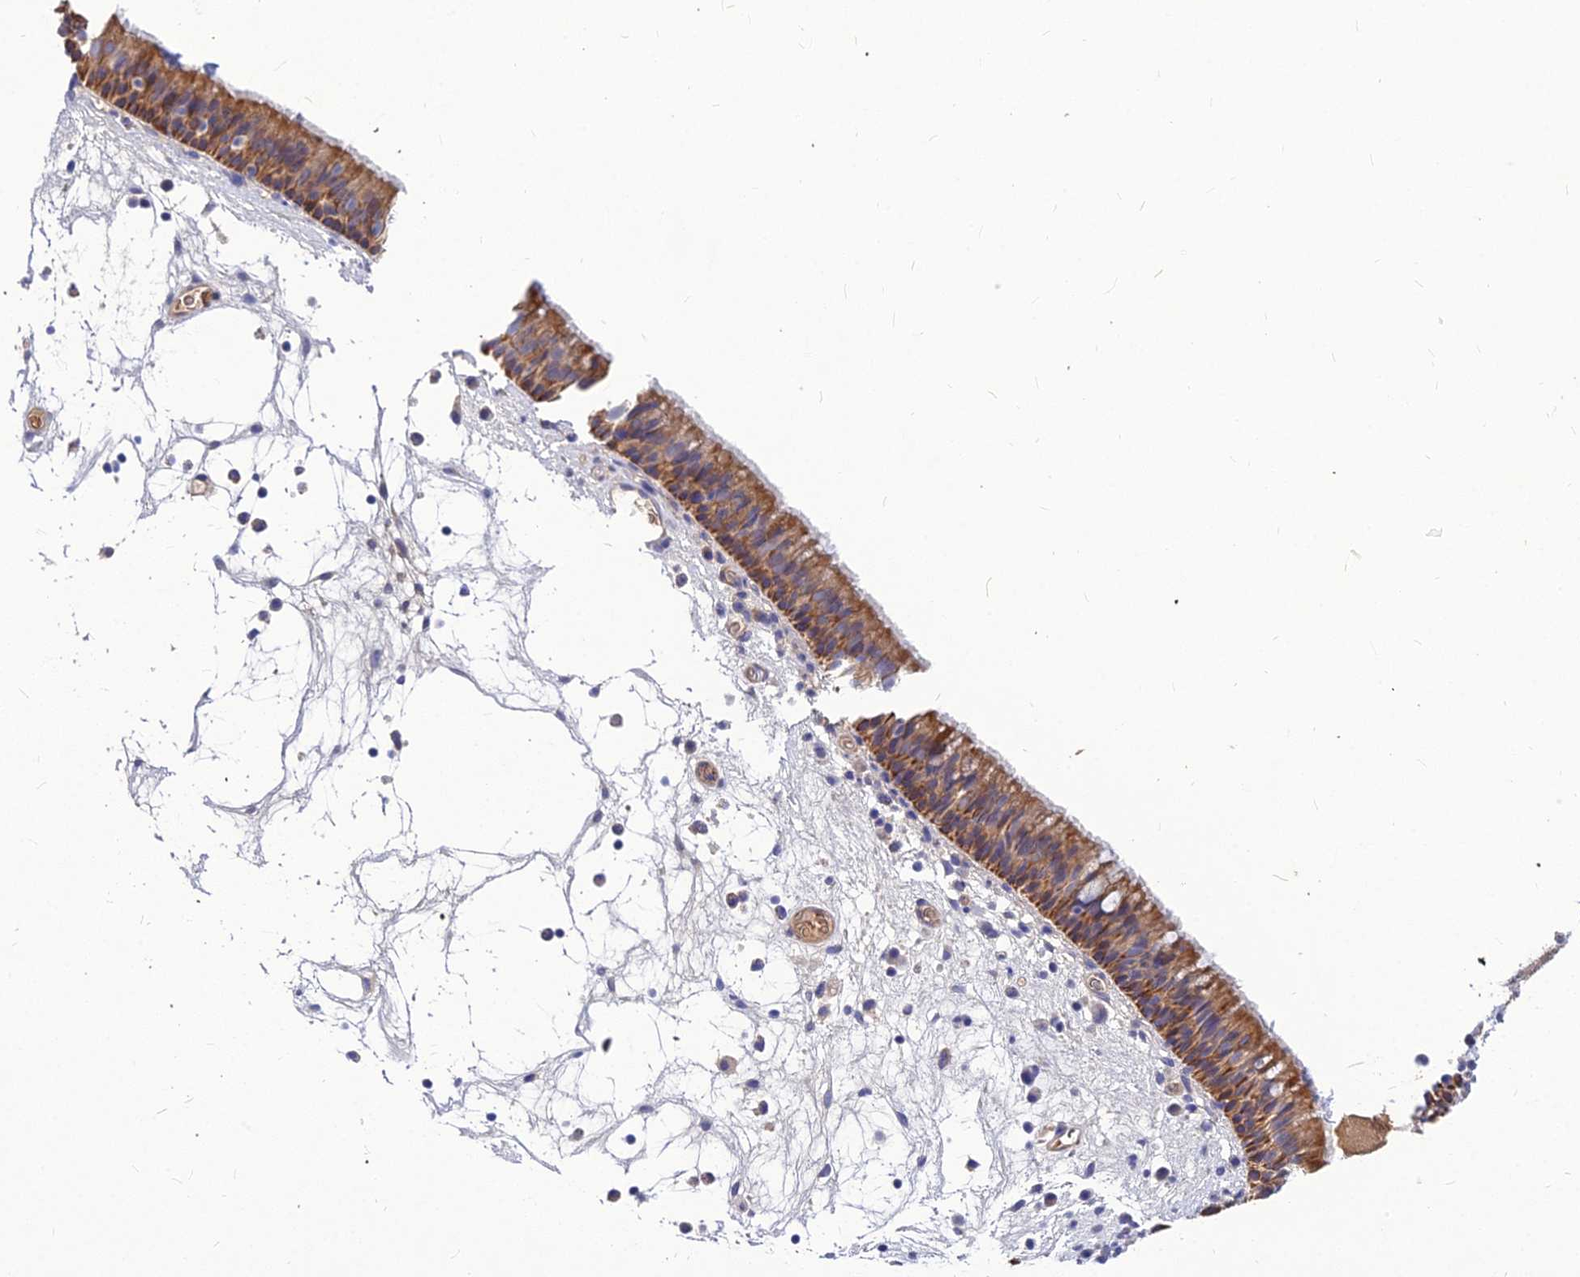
{"staining": {"intensity": "moderate", "quantity": "25%-75%", "location": "cytoplasmic/membranous"}, "tissue": "nasopharynx", "cell_type": "Respiratory epithelial cells", "image_type": "normal", "snomed": [{"axis": "morphology", "description": "Normal tissue, NOS"}, {"axis": "morphology", "description": "Inflammation, NOS"}, {"axis": "morphology", "description": "Malignant melanoma, Metastatic site"}, {"axis": "topography", "description": "Nasopharynx"}], "caption": "This photomicrograph demonstrates immunohistochemistry (IHC) staining of benign human nasopharynx, with medium moderate cytoplasmic/membranous staining in approximately 25%-75% of respiratory epithelial cells.", "gene": "DMRTA1", "patient": {"sex": "male", "age": 70}}